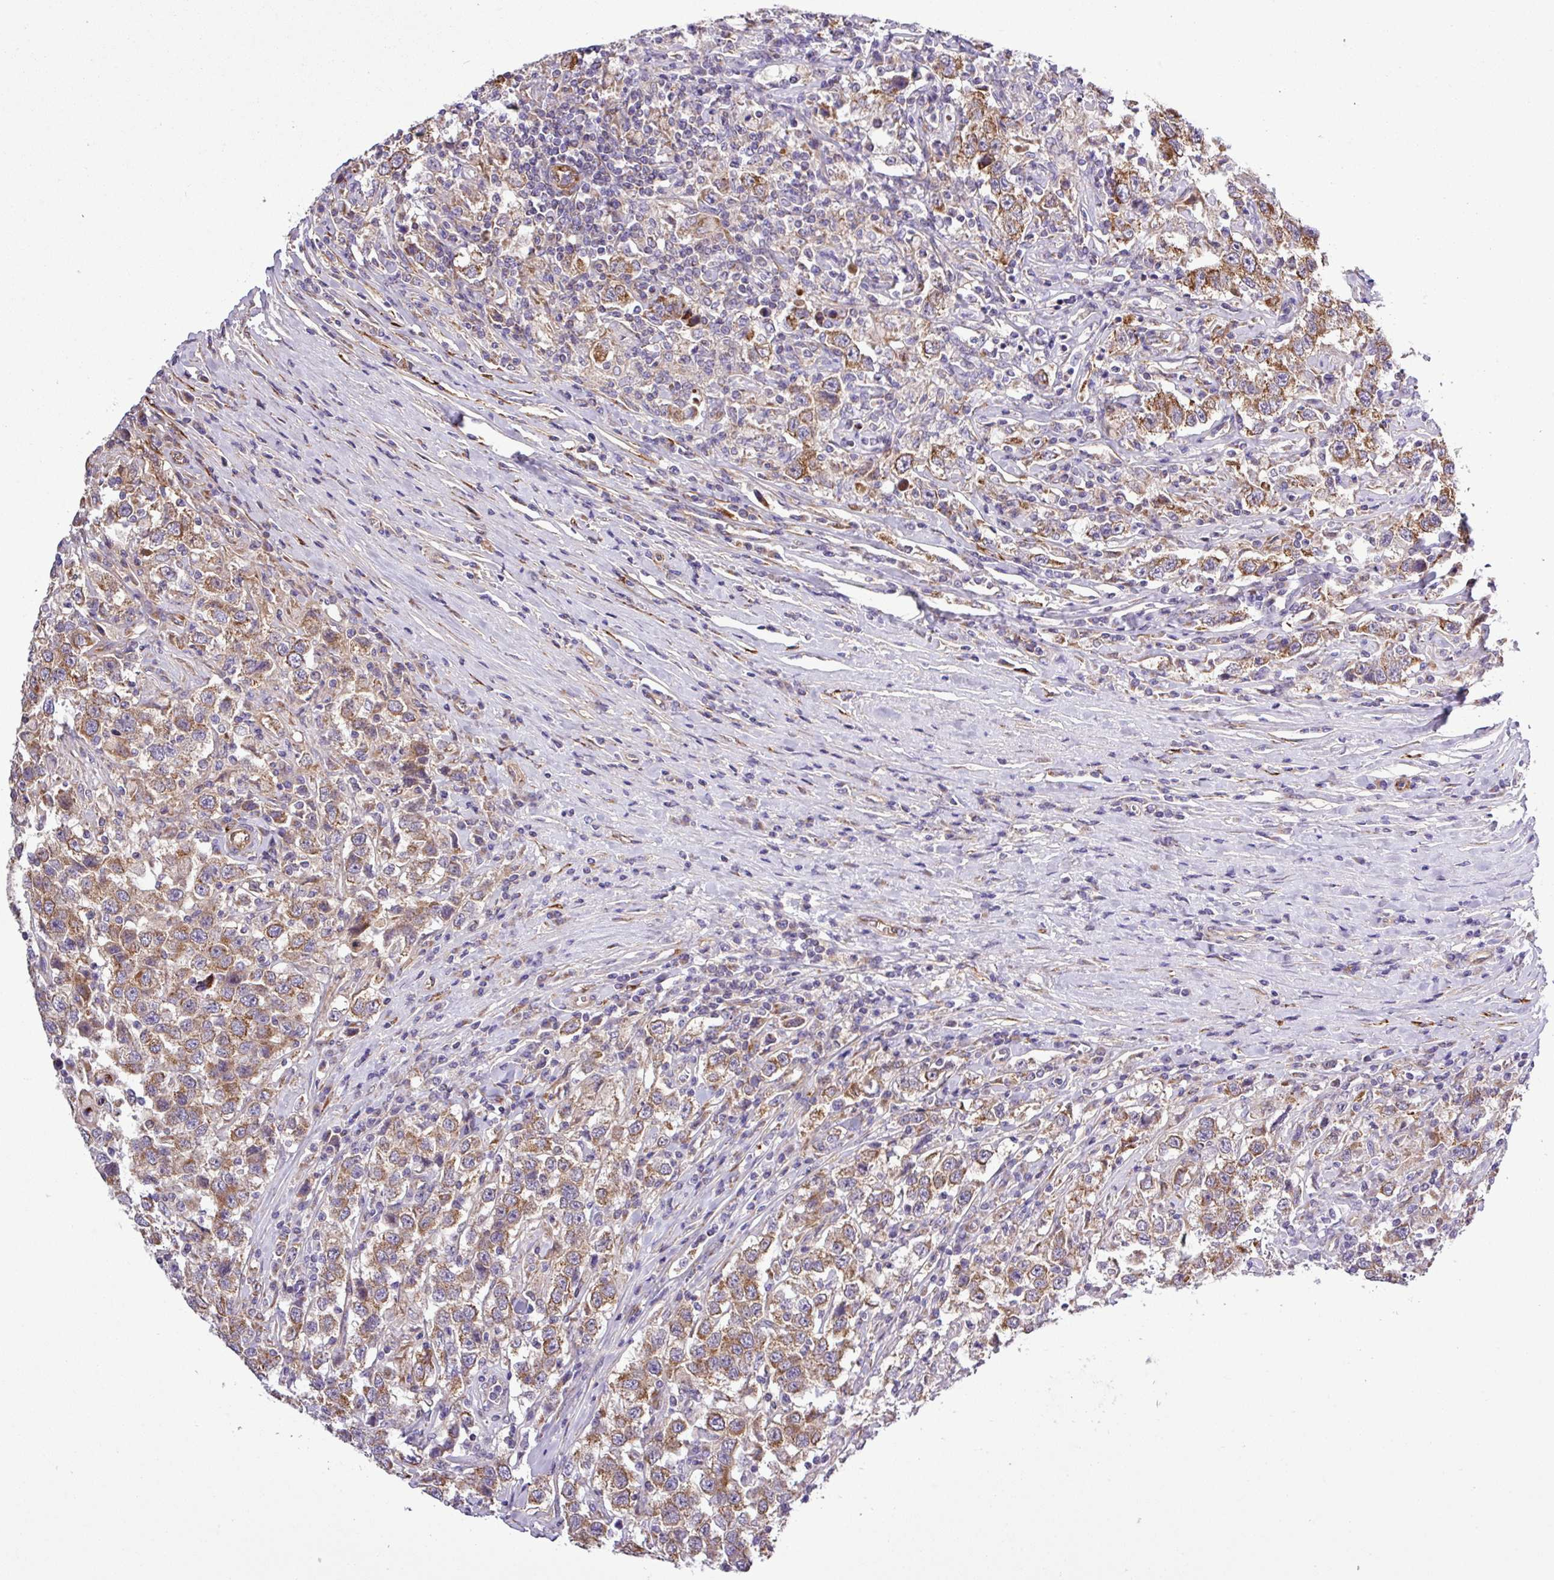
{"staining": {"intensity": "moderate", "quantity": ">75%", "location": "cytoplasmic/membranous"}, "tissue": "testis cancer", "cell_type": "Tumor cells", "image_type": "cancer", "snomed": [{"axis": "morphology", "description": "Seminoma, NOS"}, {"axis": "topography", "description": "Testis"}], "caption": "DAB immunohistochemical staining of human testis cancer (seminoma) shows moderate cytoplasmic/membranous protein staining in about >75% of tumor cells.", "gene": "CWH43", "patient": {"sex": "male", "age": 41}}